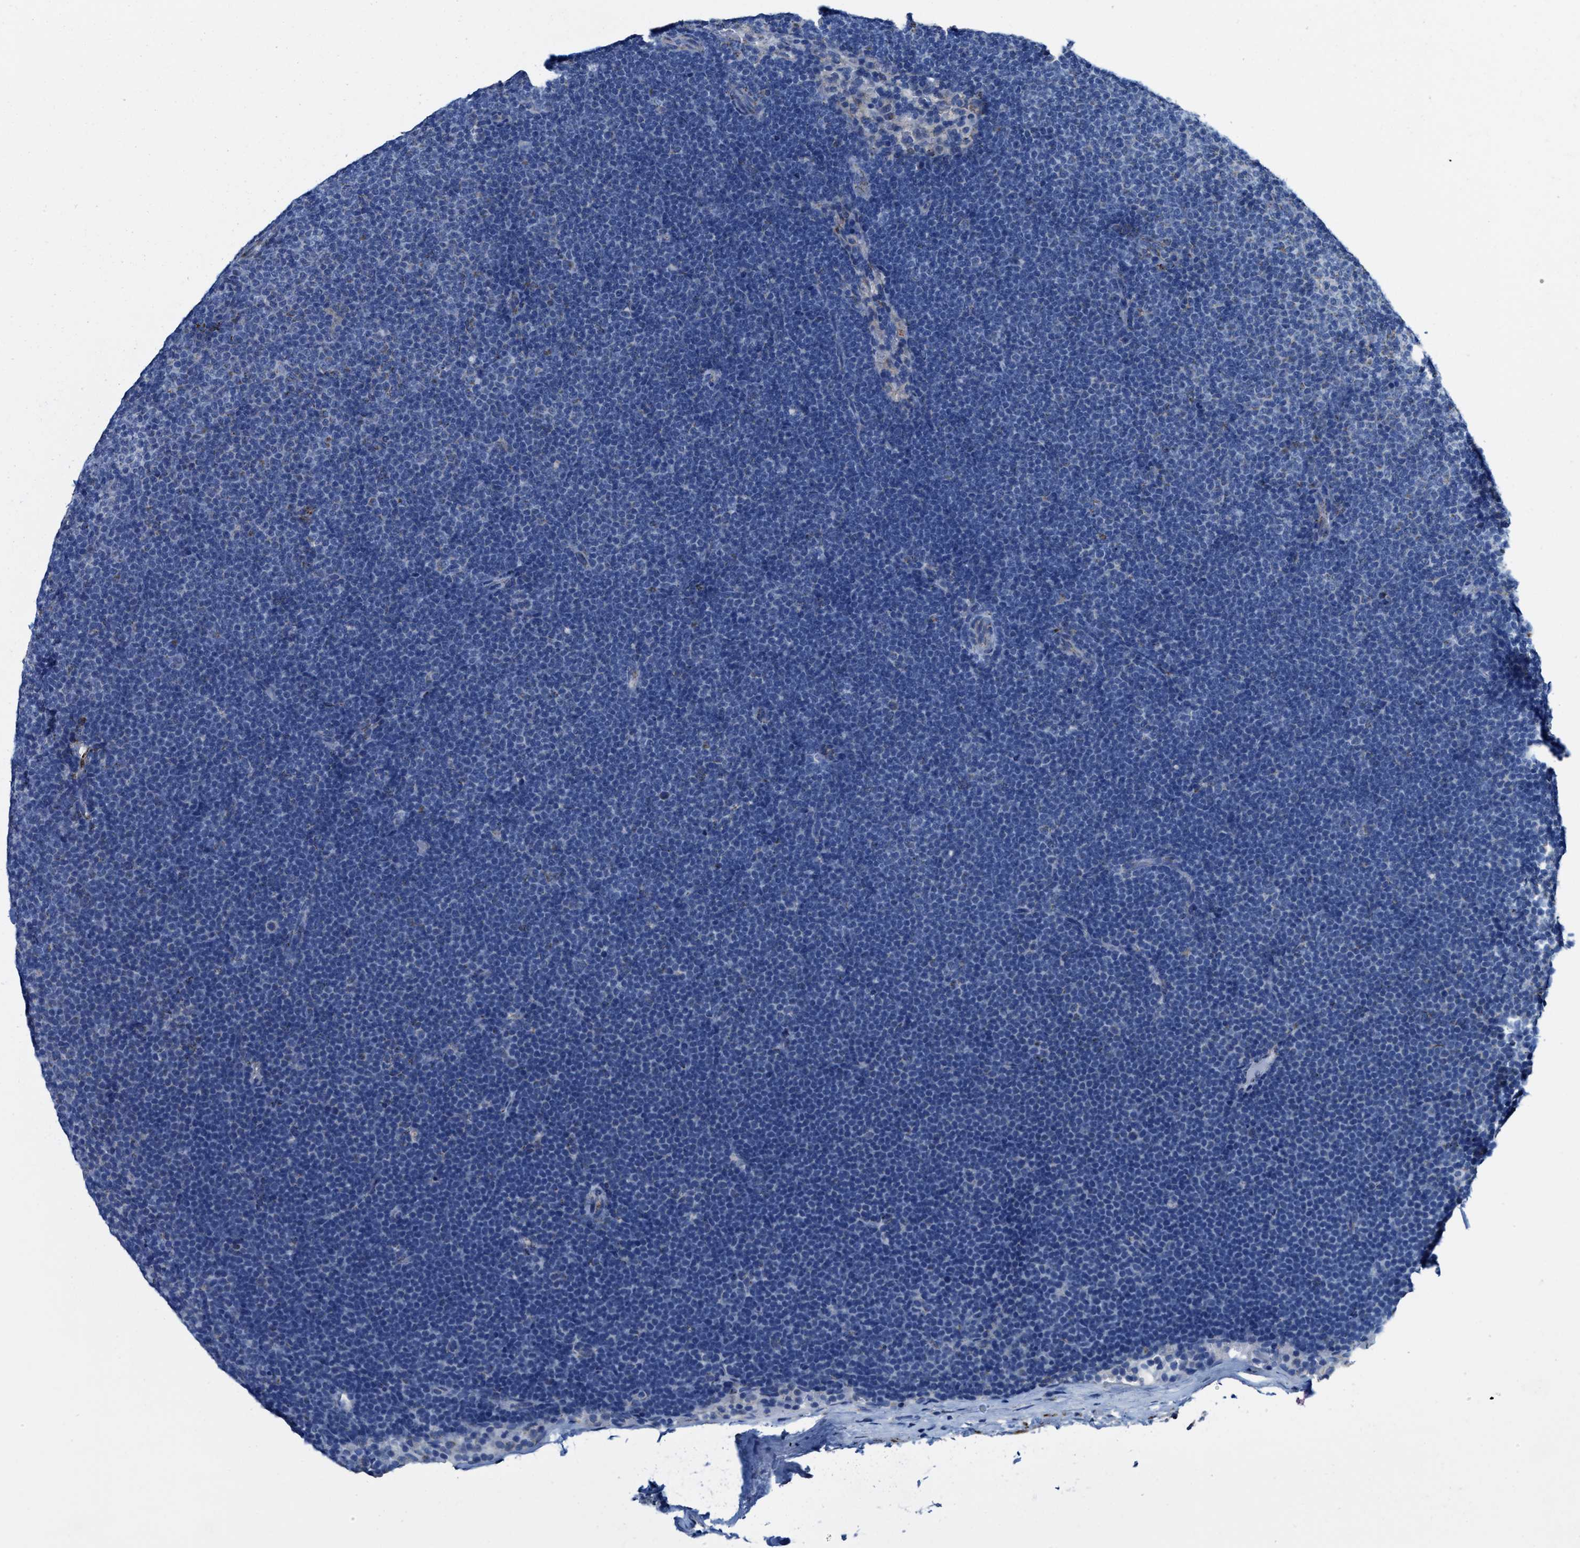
{"staining": {"intensity": "negative", "quantity": "none", "location": "none"}, "tissue": "lymphoma", "cell_type": "Tumor cells", "image_type": "cancer", "snomed": [{"axis": "morphology", "description": "Malignant lymphoma, non-Hodgkin's type, Low grade"}, {"axis": "topography", "description": "Lymph node"}], "caption": "Human lymphoma stained for a protein using immunohistochemistry (IHC) exhibits no staining in tumor cells.", "gene": "ALDH1B1", "patient": {"sex": "female", "age": 53}}